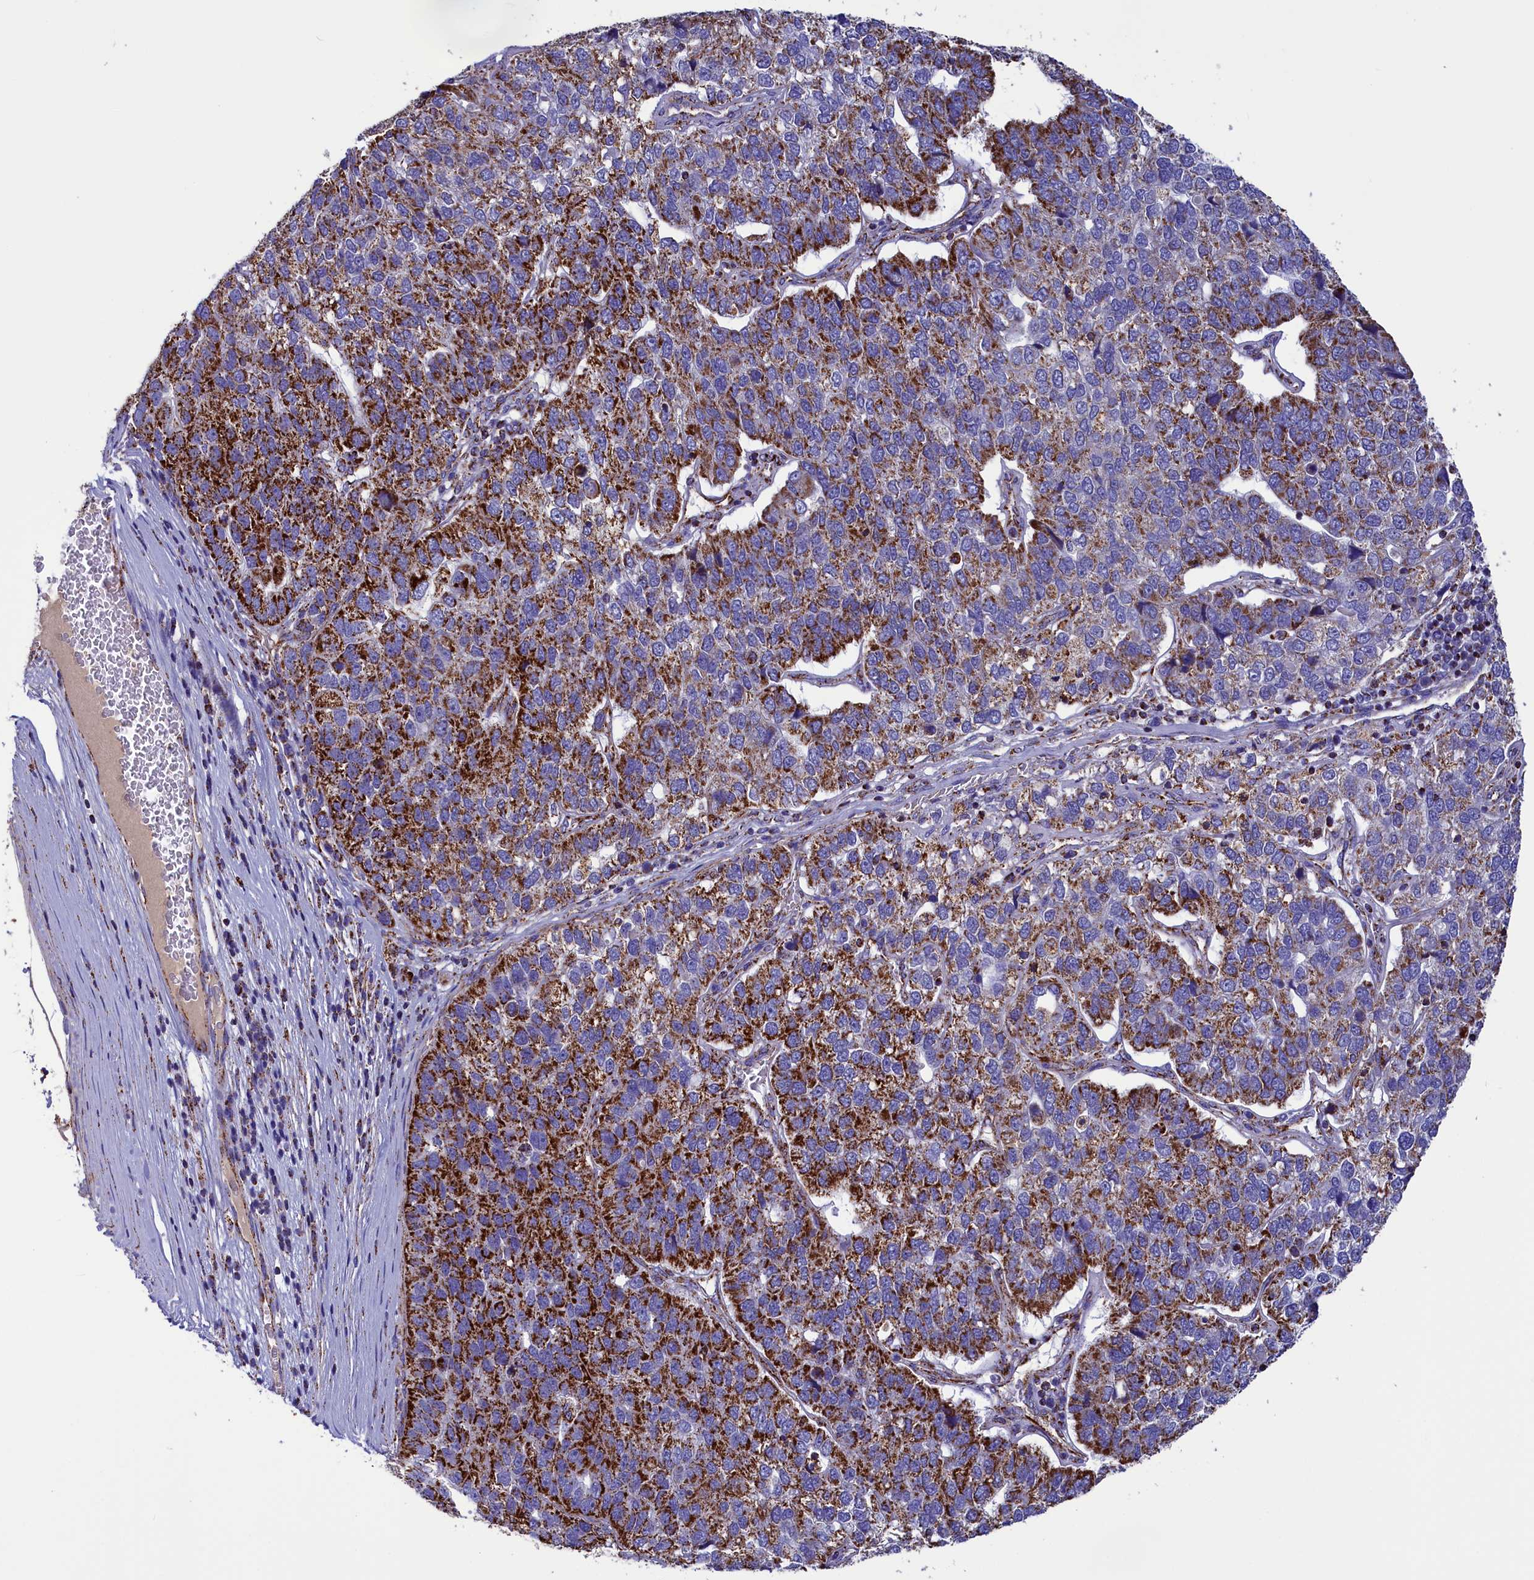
{"staining": {"intensity": "strong", "quantity": "25%-75%", "location": "cytoplasmic/membranous"}, "tissue": "pancreatic cancer", "cell_type": "Tumor cells", "image_type": "cancer", "snomed": [{"axis": "morphology", "description": "Adenocarcinoma, NOS"}, {"axis": "topography", "description": "Pancreas"}], "caption": "Protein expression analysis of human pancreatic cancer (adenocarcinoma) reveals strong cytoplasmic/membranous expression in about 25%-75% of tumor cells.", "gene": "SLC39A3", "patient": {"sex": "female", "age": 61}}